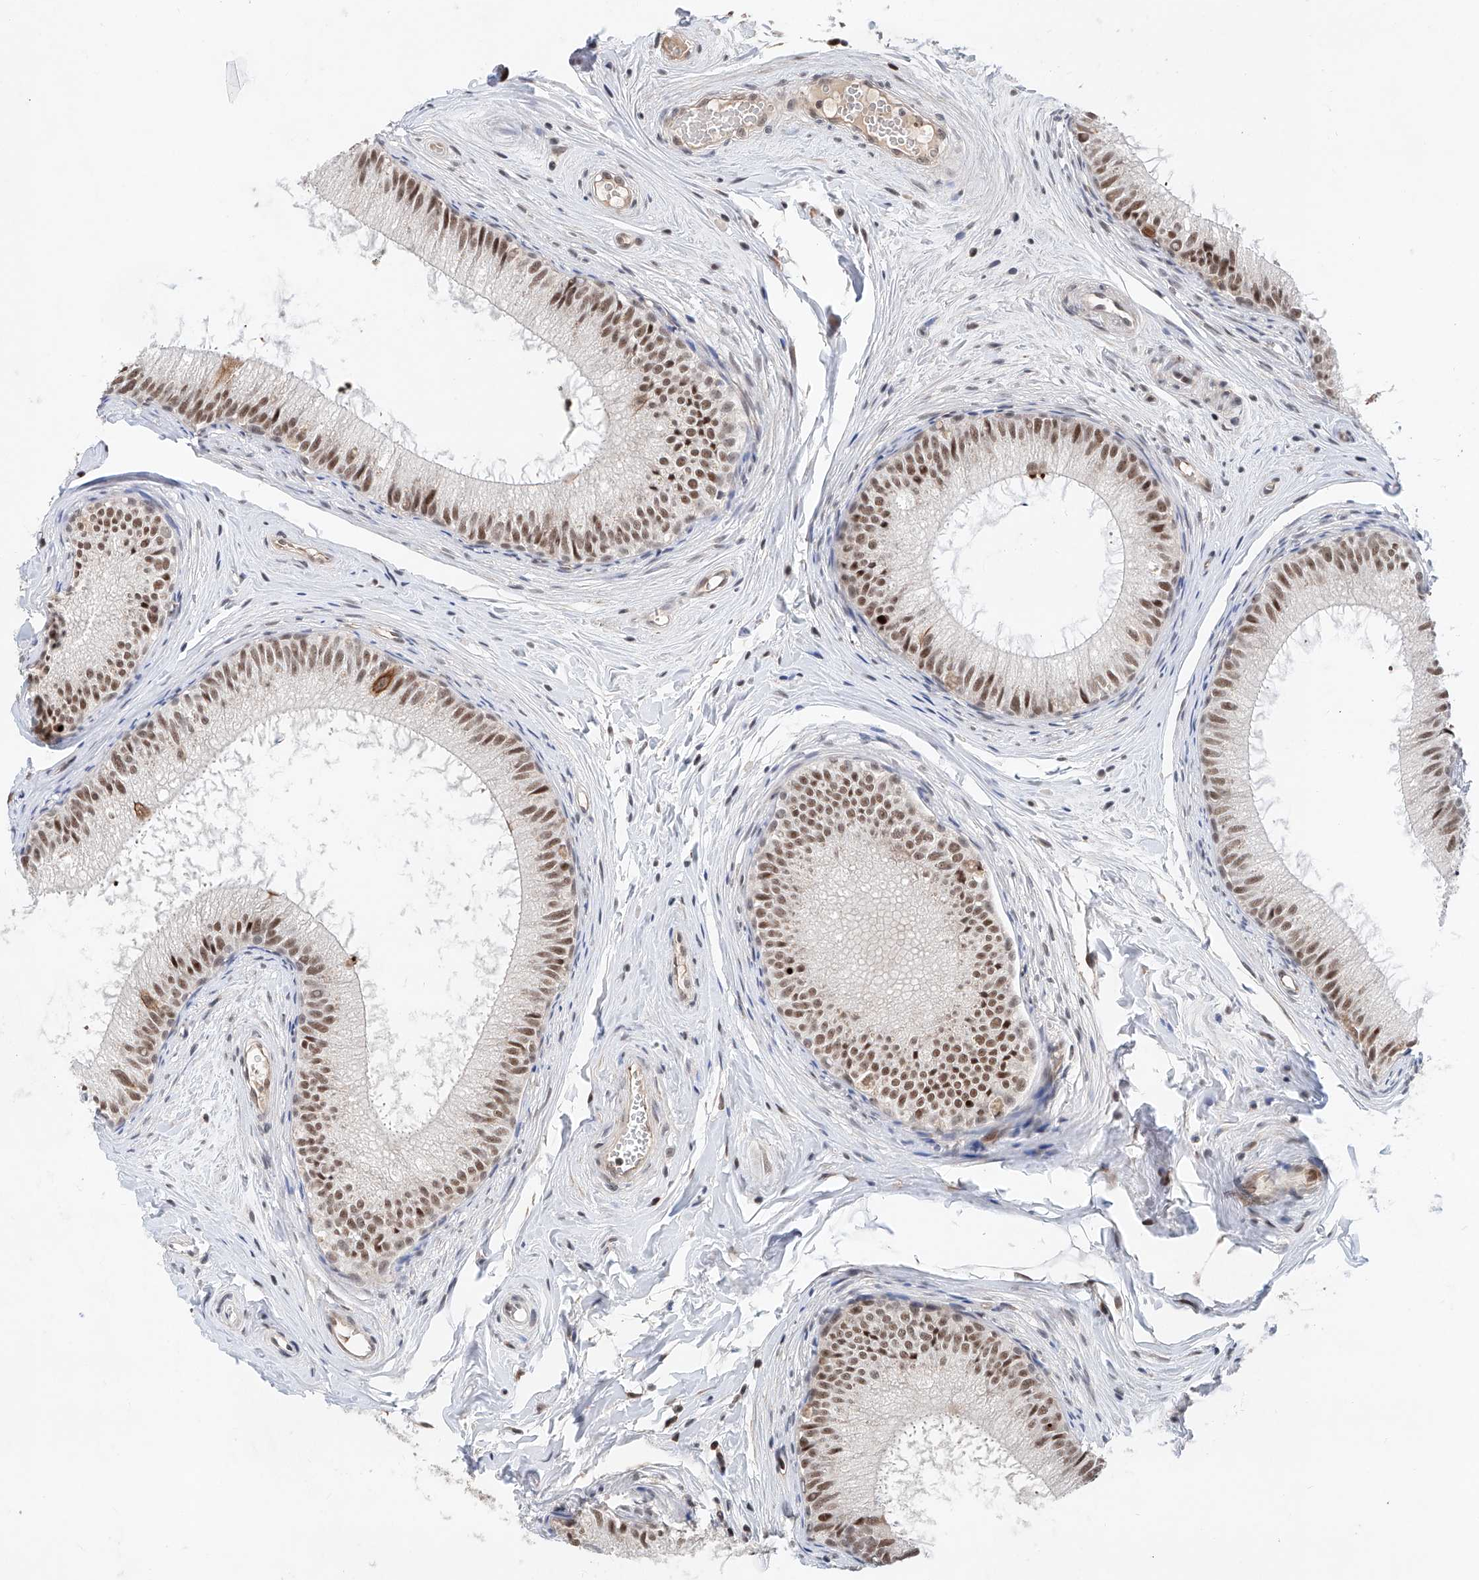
{"staining": {"intensity": "moderate", "quantity": ">75%", "location": "nuclear"}, "tissue": "epididymis", "cell_type": "Glandular cells", "image_type": "normal", "snomed": [{"axis": "morphology", "description": "Normal tissue, NOS"}, {"axis": "topography", "description": "Epididymis"}], "caption": "Immunohistochemistry of unremarkable human epididymis demonstrates medium levels of moderate nuclear staining in approximately >75% of glandular cells.", "gene": "SNRNP200", "patient": {"sex": "male", "age": 34}}